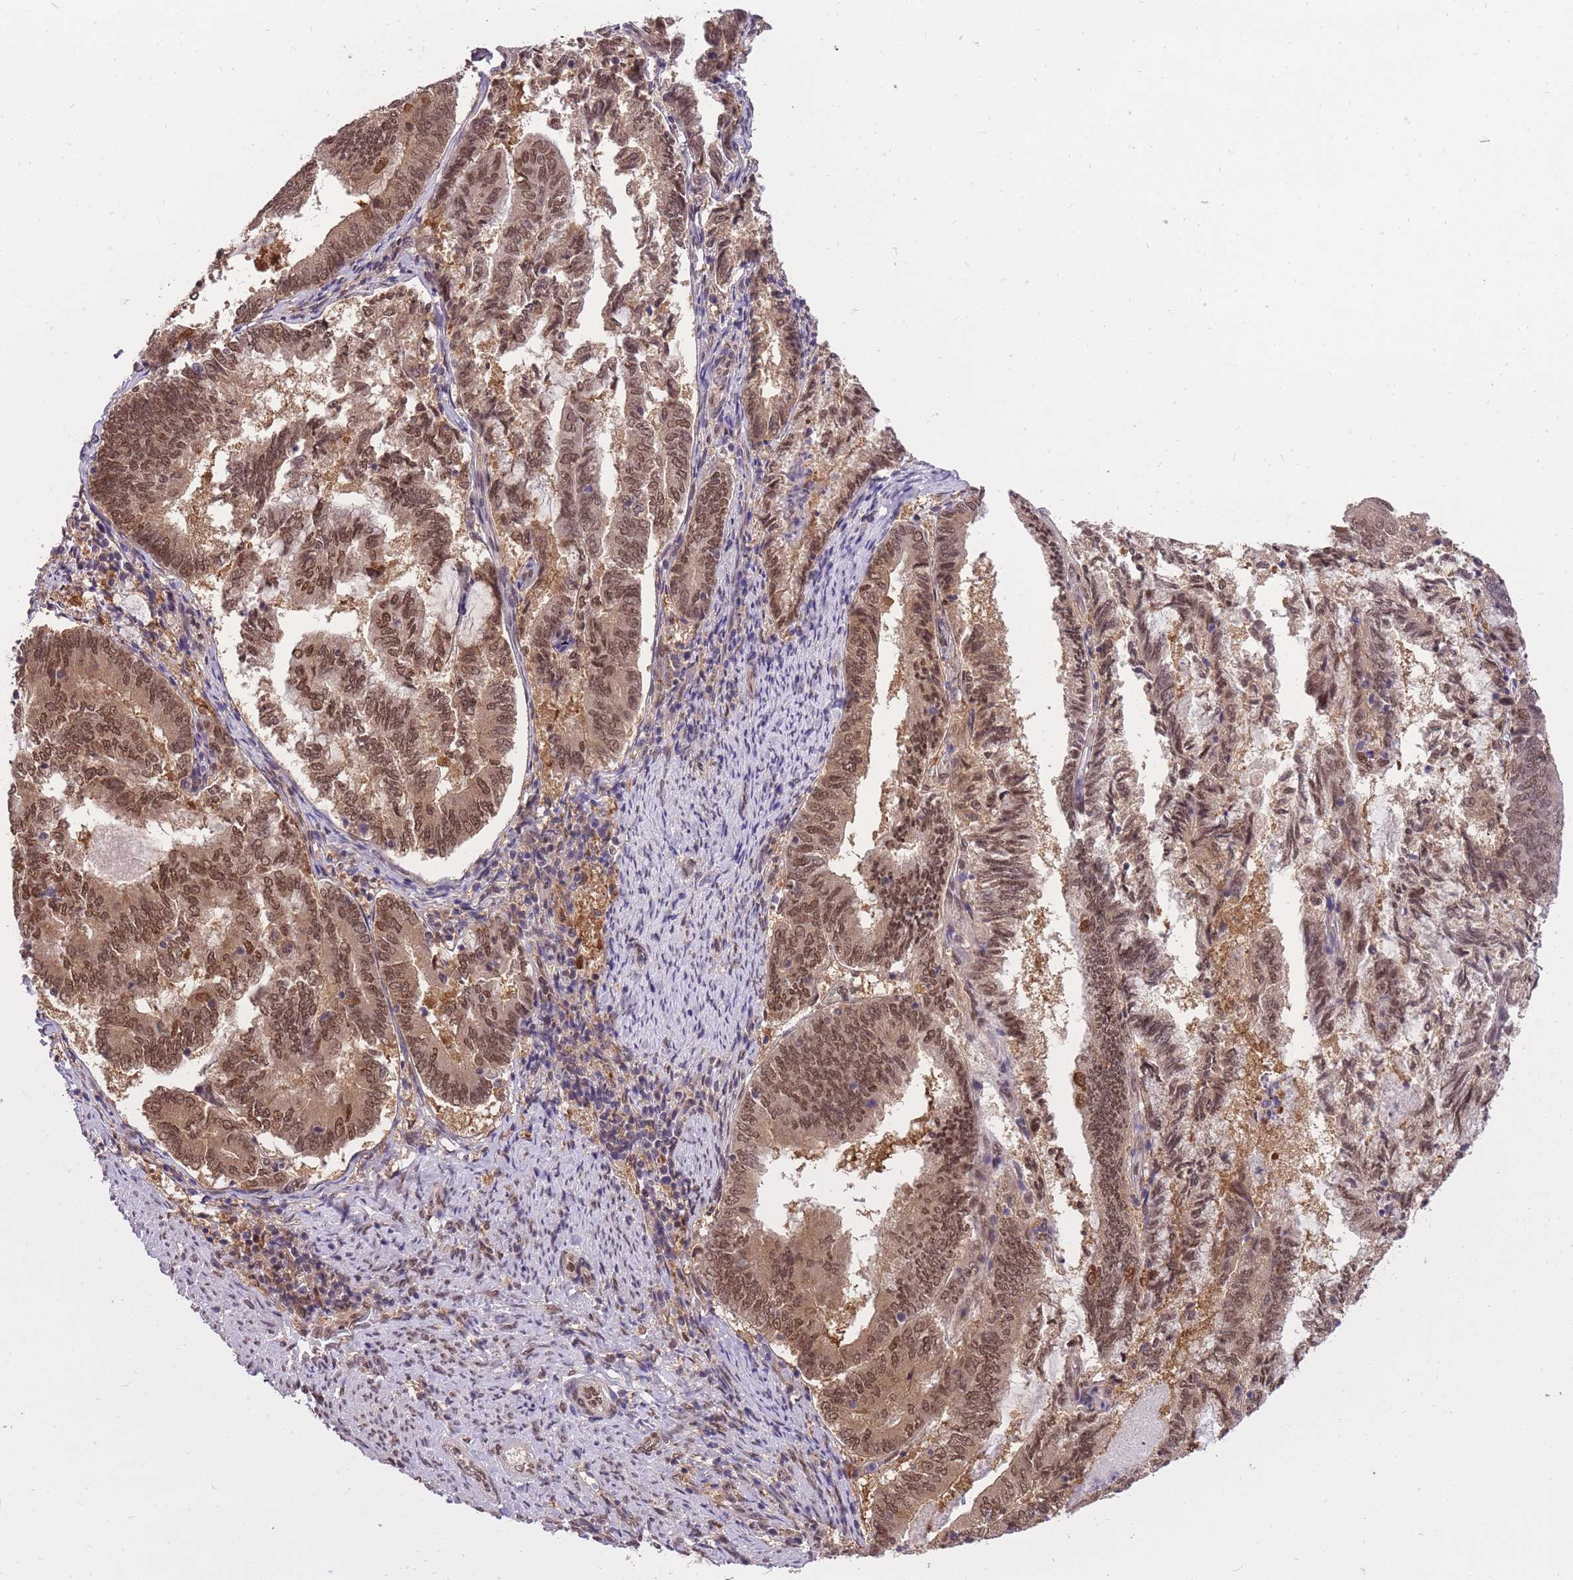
{"staining": {"intensity": "moderate", "quantity": ">75%", "location": "cytoplasmic/membranous,nuclear"}, "tissue": "endometrial cancer", "cell_type": "Tumor cells", "image_type": "cancer", "snomed": [{"axis": "morphology", "description": "Adenocarcinoma, NOS"}, {"axis": "topography", "description": "Endometrium"}], "caption": "Endometrial cancer stained with immunohistochemistry demonstrates moderate cytoplasmic/membranous and nuclear expression in approximately >75% of tumor cells.", "gene": "CDIP1", "patient": {"sex": "female", "age": 80}}